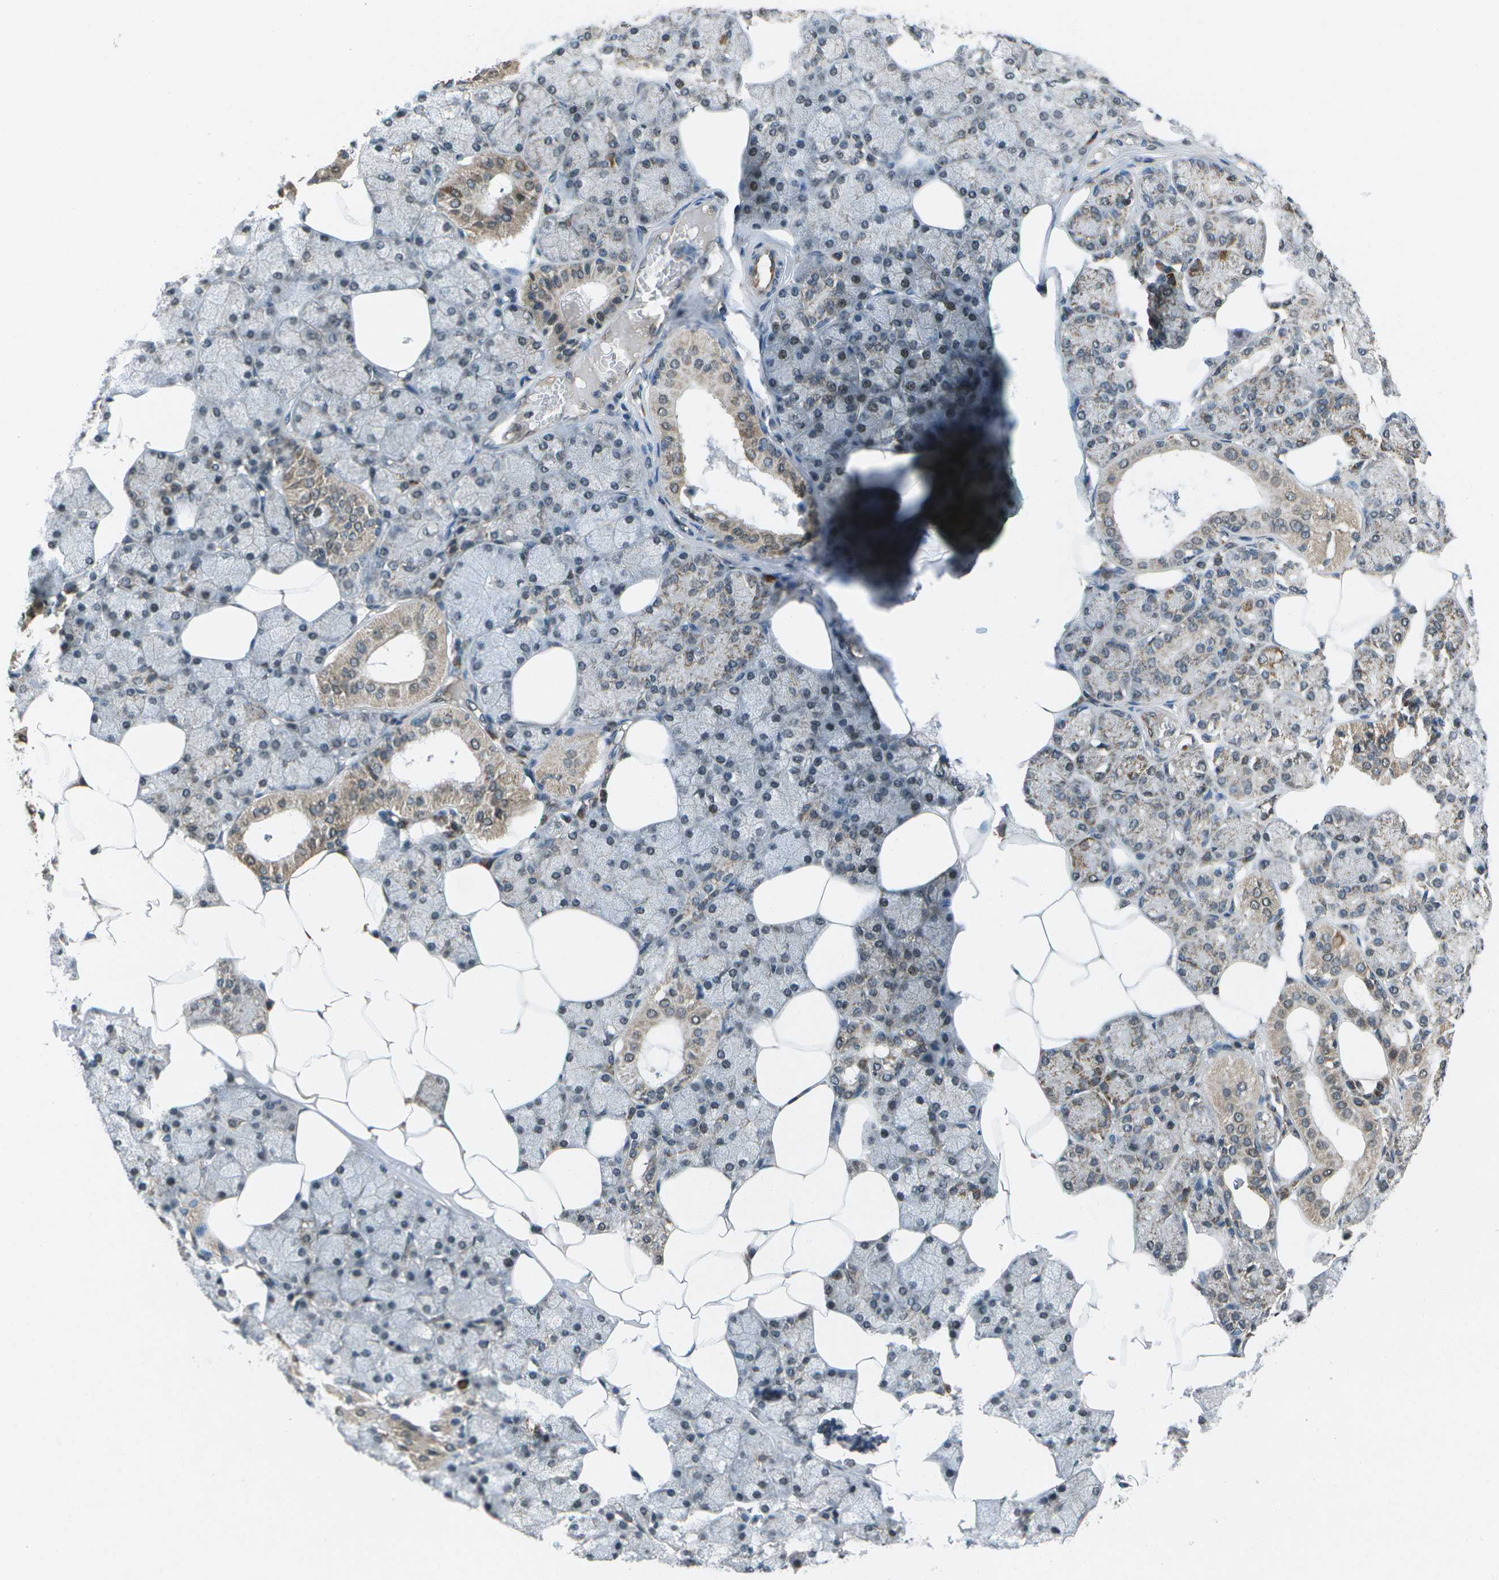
{"staining": {"intensity": "moderate", "quantity": "<25%", "location": "cytoplasmic/membranous,nuclear"}, "tissue": "salivary gland", "cell_type": "Glandular cells", "image_type": "normal", "snomed": [{"axis": "morphology", "description": "Normal tissue, NOS"}, {"axis": "topography", "description": "Salivary gland"}], "caption": "Protein expression analysis of benign salivary gland reveals moderate cytoplasmic/membranous,nuclear expression in about <25% of glandular cells.", "gene": "EIF2AK1", "patient": {"sex": "male", "age": 62}}